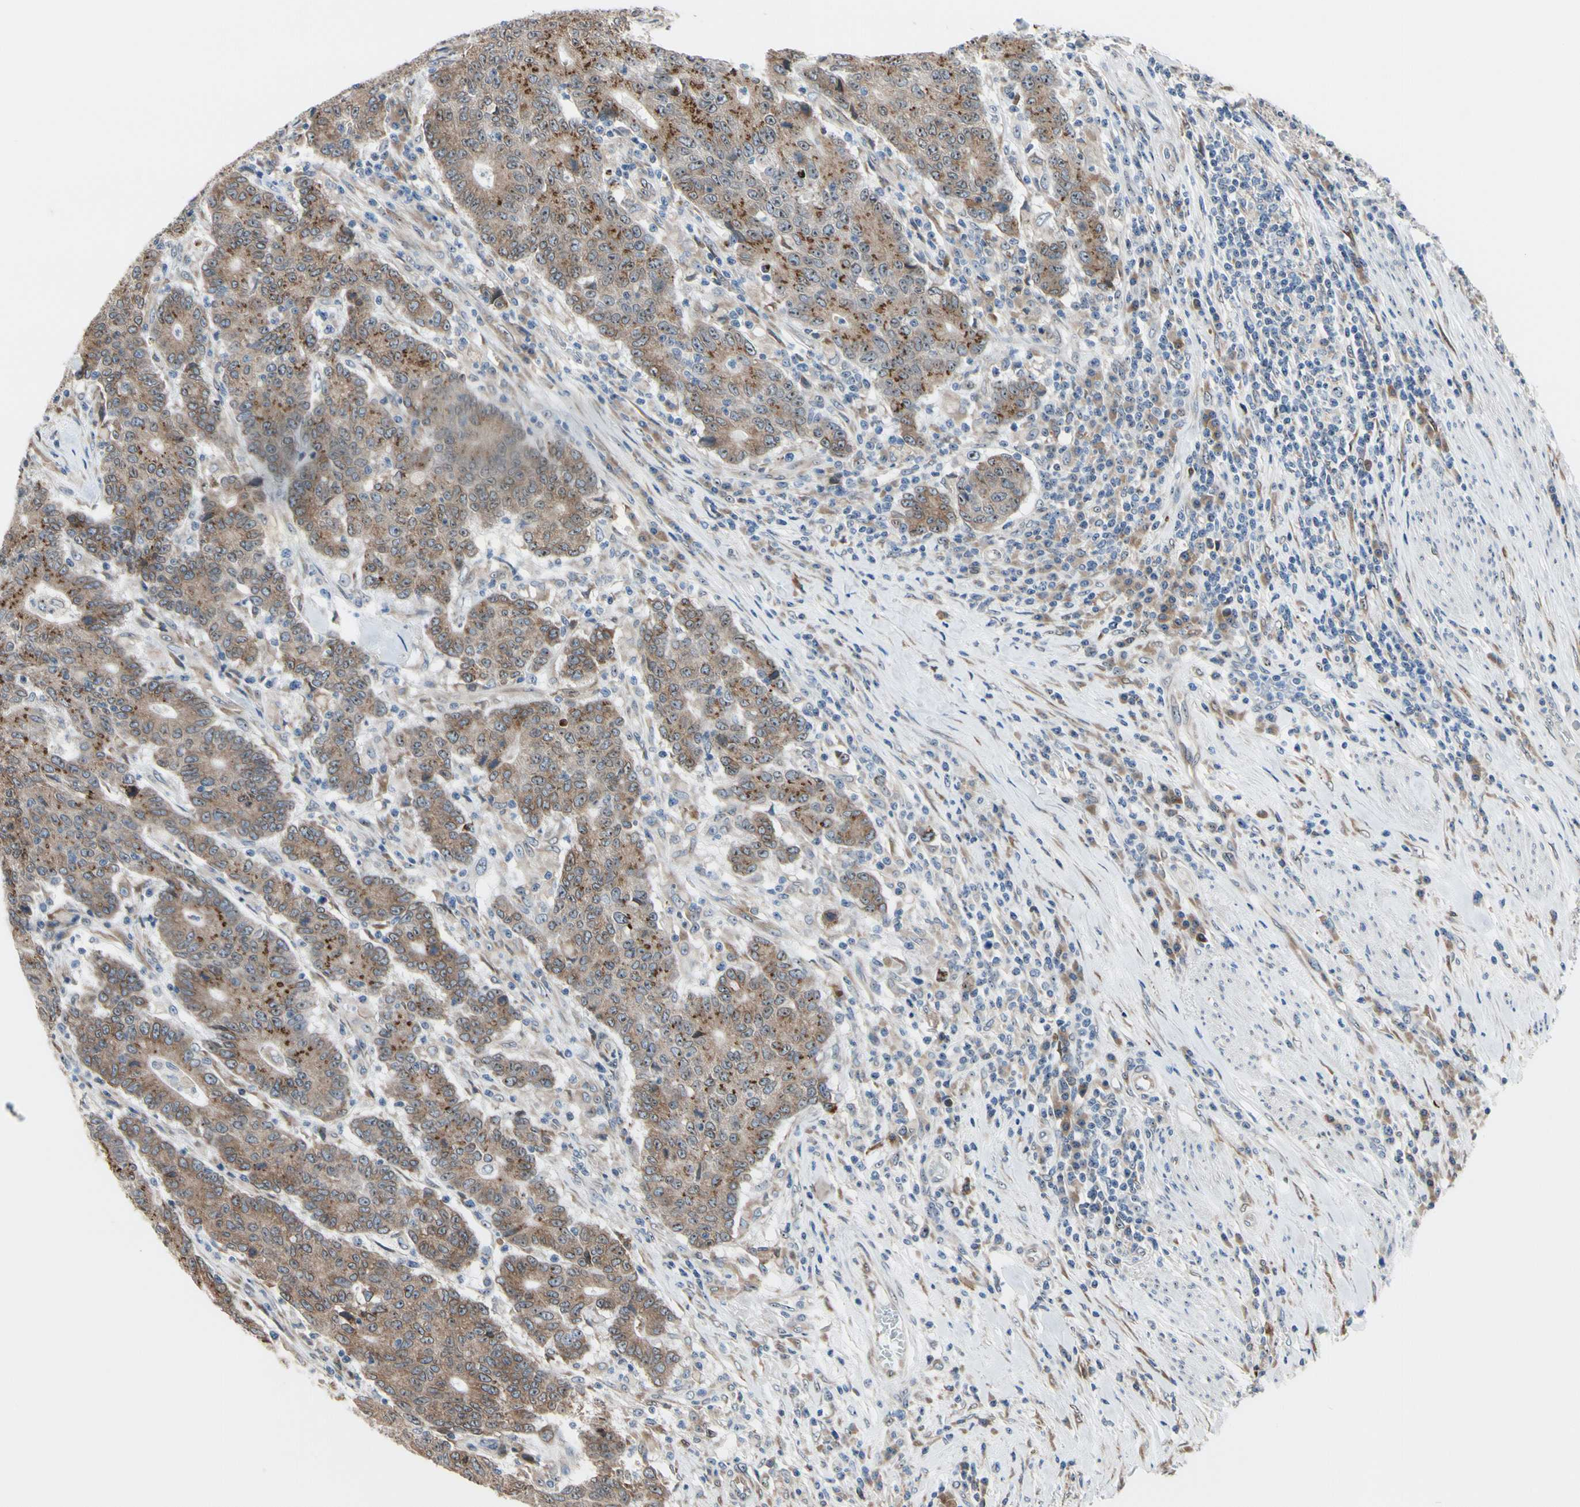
{"staining": {"intensity": "moderate", "quantity": ">75%", "location": "cytoplasmic/membranous"}, "tissue": "colorectal cancer", "cell_type": "Tumor cells", "image_type": "cancer", "snomed": [{"axis": "morphology", "description": "Normal tissue, NOS"}, {"axis": "morphology", "description": "Adenocarcinoma, NOS"}, {"axis": "topography", "description": "Colon"}], "caption": "This image shows colorectal cancer (adenocarcinoma) stained with immunohistochemistry to label a protein in brown. The cytoplasmic/membranous of tumor cells show moderate positivity for the protein. Nuclei are counter-stained blue.", "gene": "TMED7", "patient": {"sex": "female", "age": 75}}